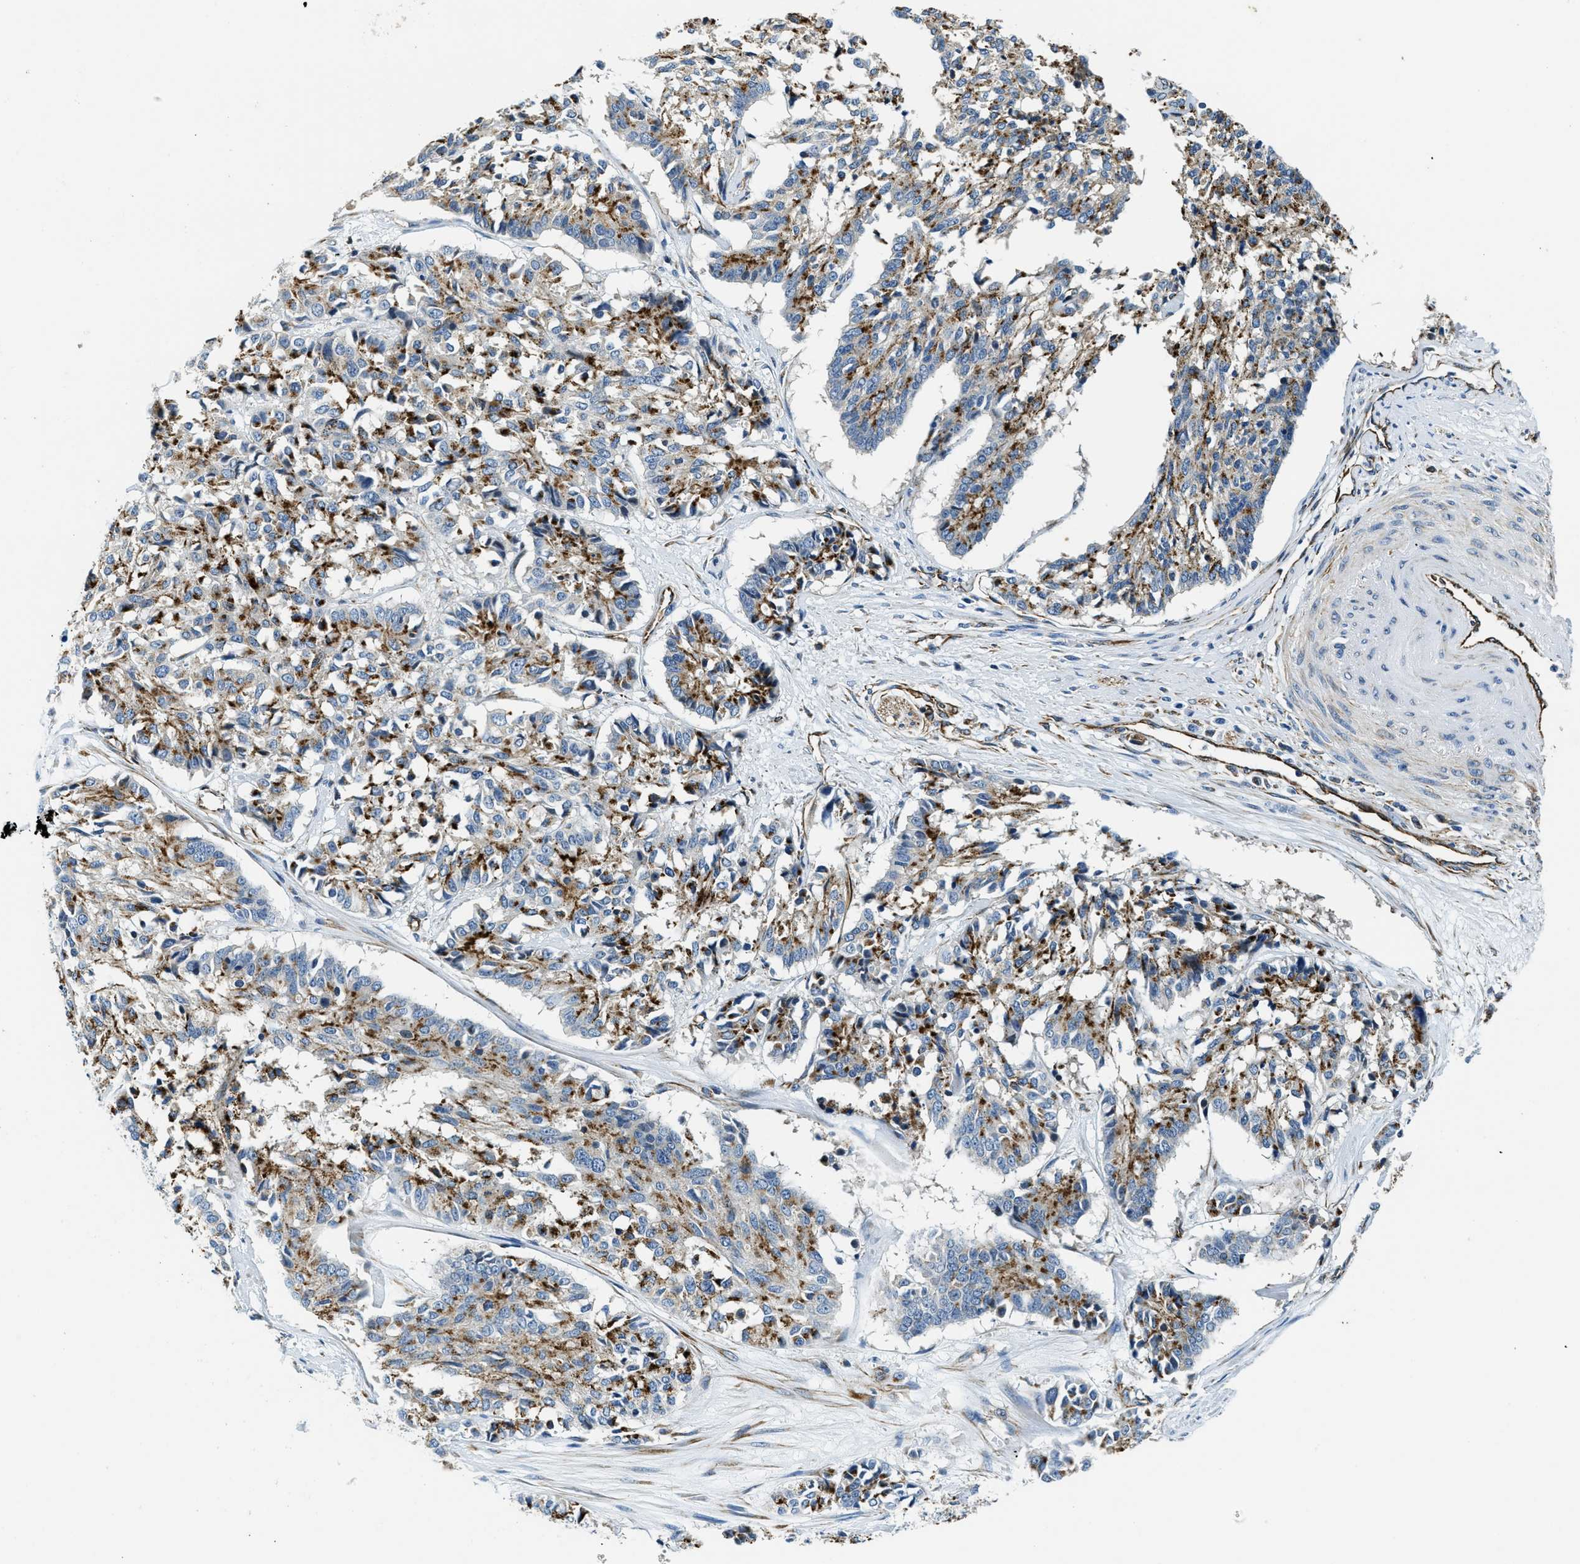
{"staining": {"intensity": "moderate", "quantity": ">75%", "location": "cytoplasmic/membranous"}, "tissue": "cervical cancer", "cell_type": "Tumor cells", "image_type": "cancer", "snomed": [{"axis": "morphology", "description": "Squamous cell carcinoma, NOS"}, {"axis": "topography", "description": "Cervix"}], "caption": "This histopathology image exhibits cervical cancer (squamous cell carcinoma) stained with immunohistochemistry (IHC) to label a protein in brown. The cytoplasmic/membranous of tumor cells show moderate positivity for the protein. Nuclei are counter-stained blue.", "gene": "GNS", "patient": {"sex": "female", "age": 35}}